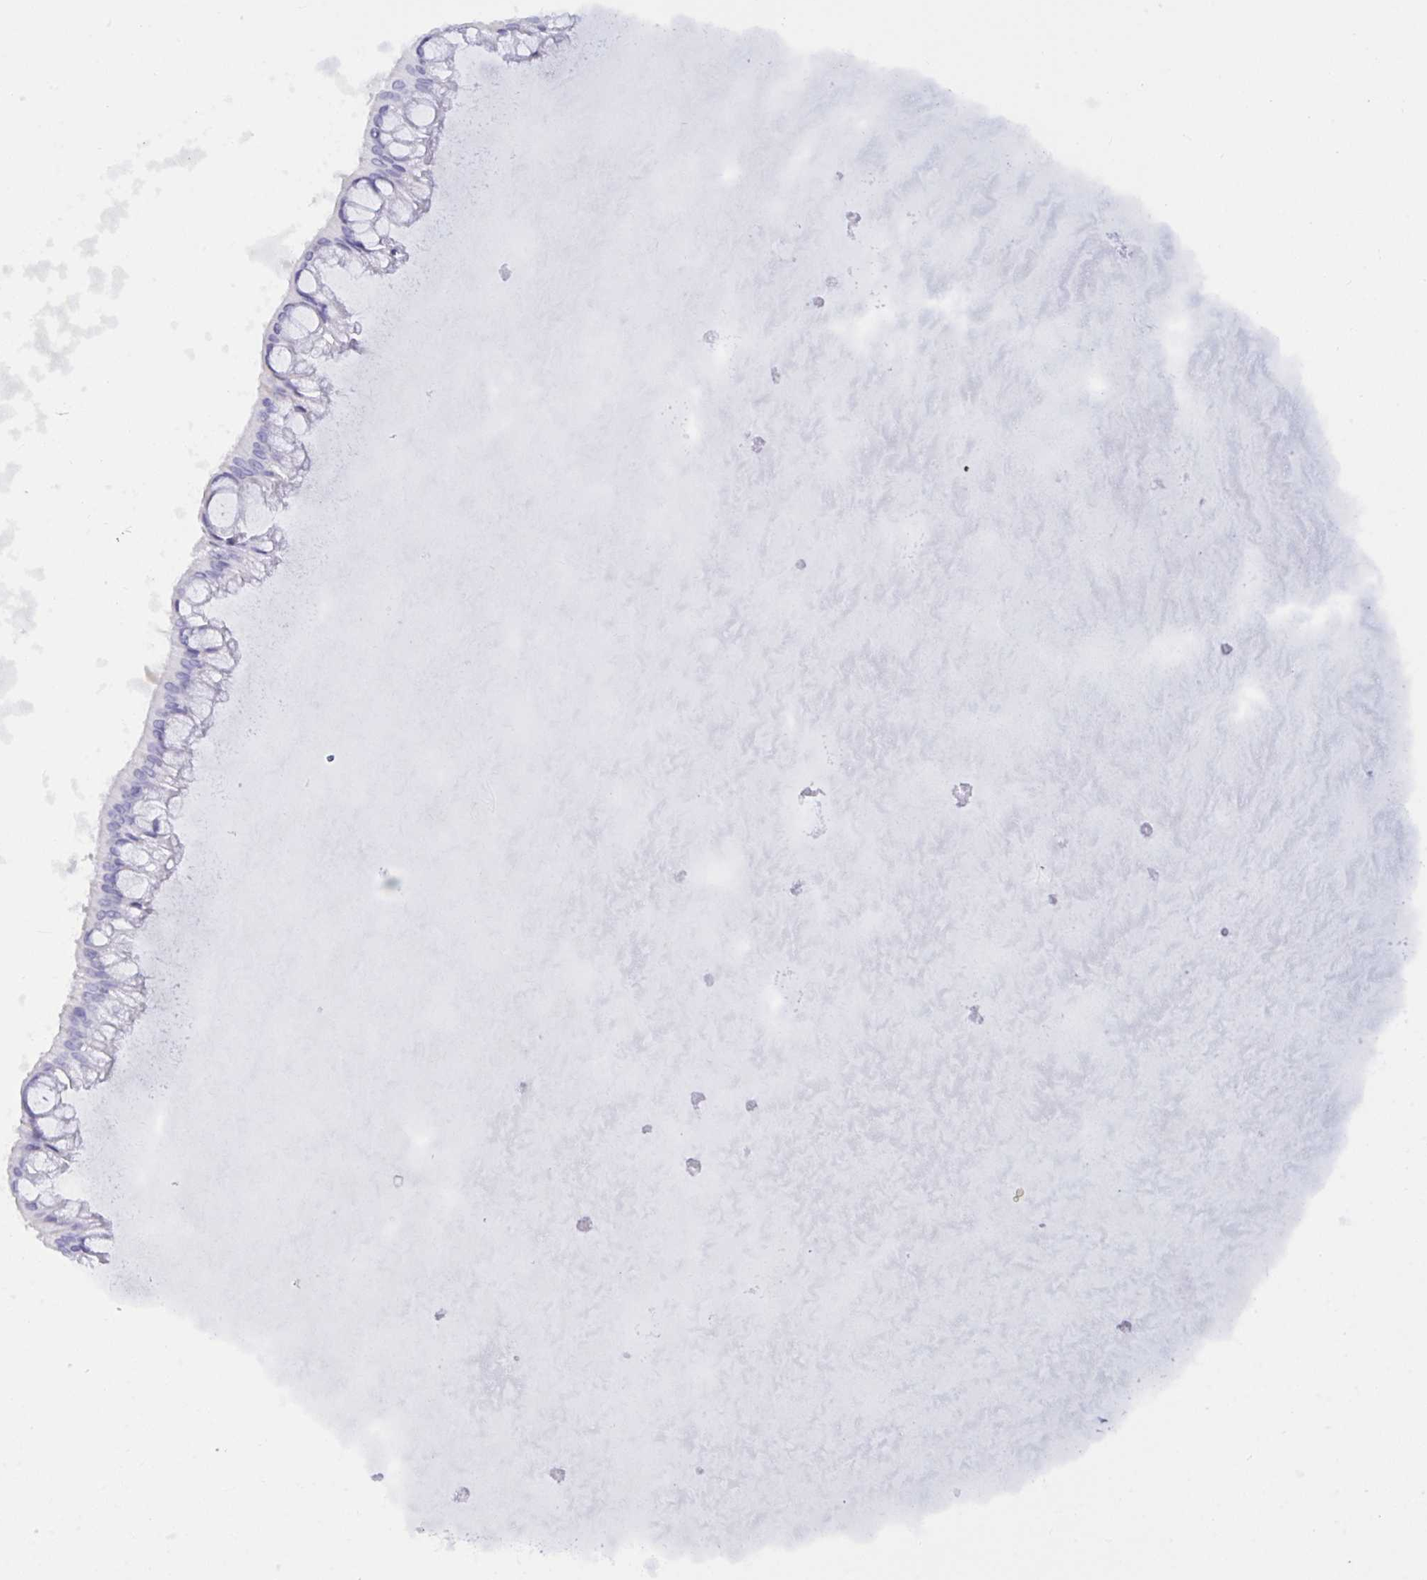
{"staining": {"intensity": "negative", "quantity": "none", "location": "none"}, "tissue": "ovarian cancer", "cell_type": "Tumor cells", "image_type": "cancer", "snomed": [{"axis": "morphology", "description": "Cystadenocarcinoma, mucinous, NOS"}, {"axis": "topography", "description": "Ovary"}], "caption": "This is an immunohistochemistry histopathology image of ovarian mucinous cystadenocarcinoma. There is no positivity in tumor cells.", "gene": "SLC2A1", "patient": {"sex": "female", "age": 73}}